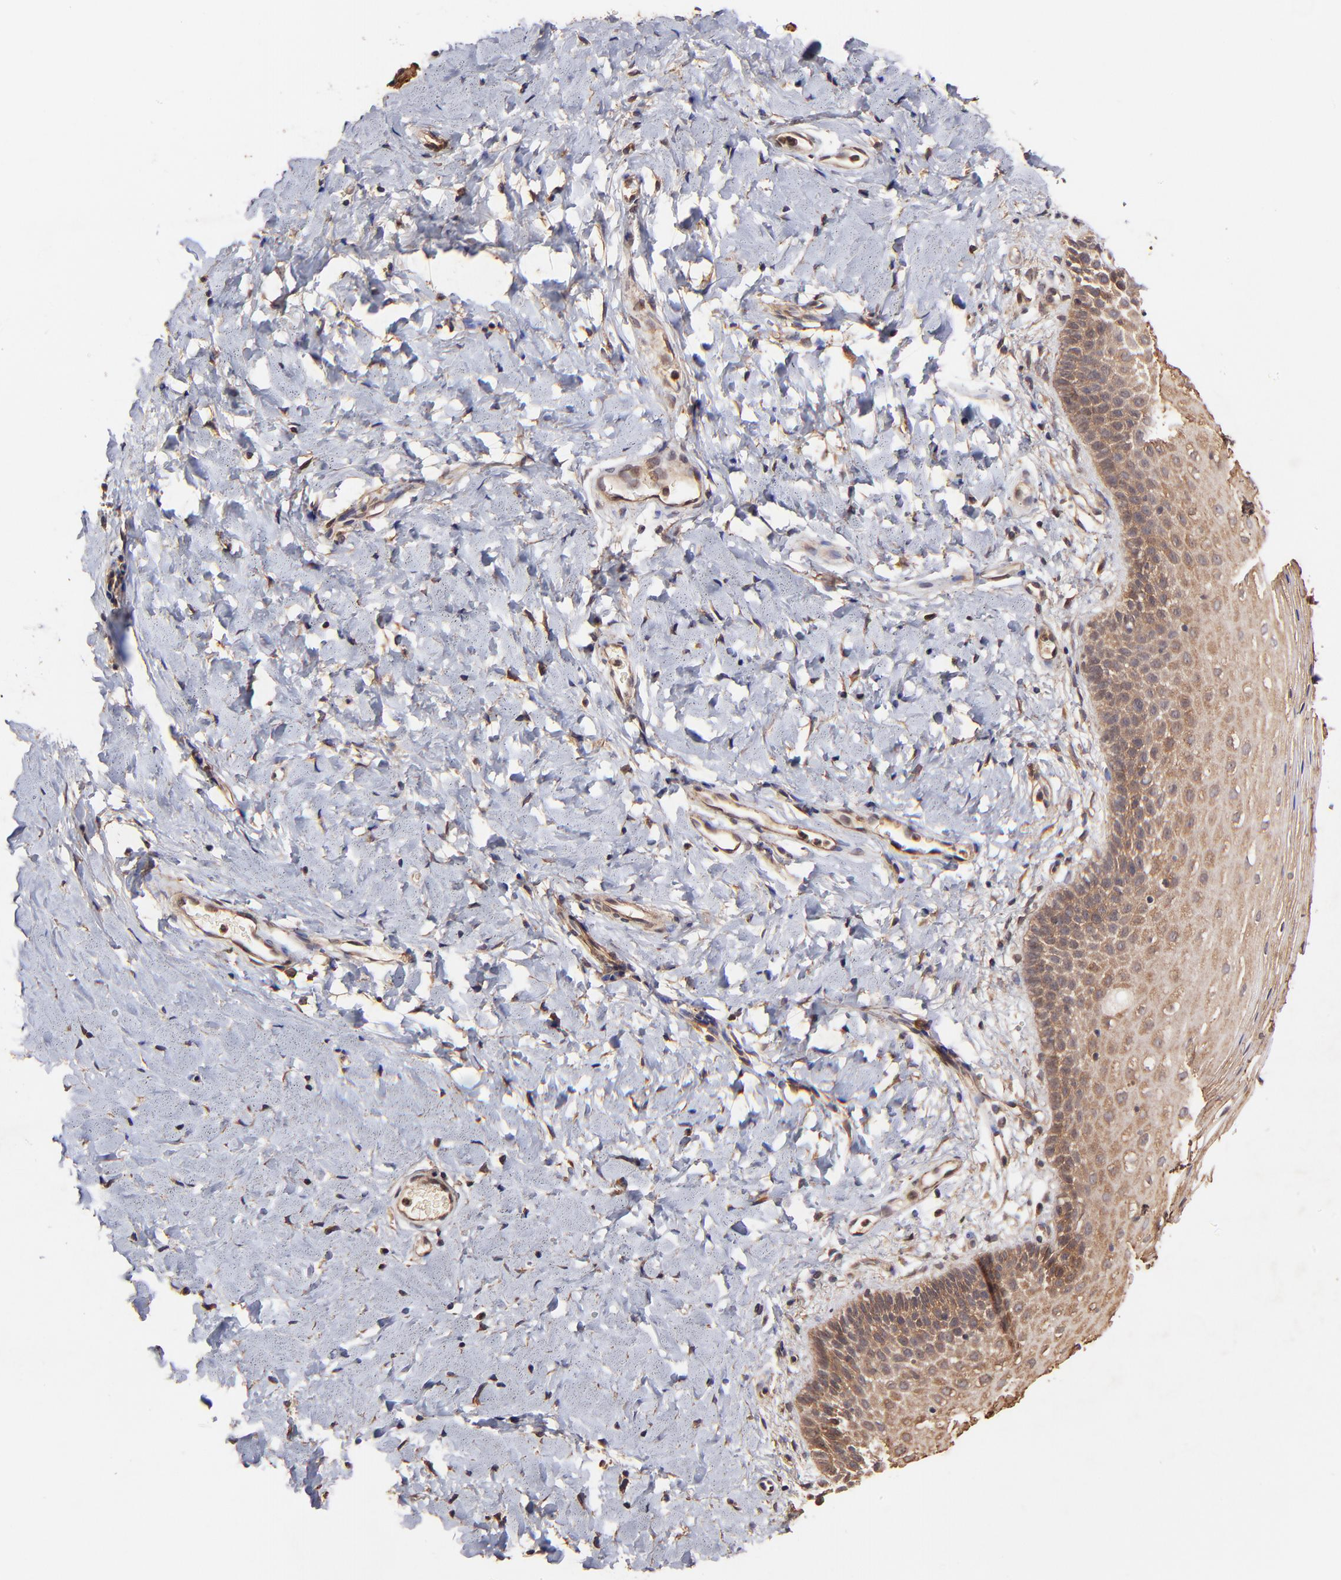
{"staining": {"intensity": "moderate", "quantity": ">75%", "location": "cytoplasmic/membranous"}, "tissue": "vagina", "cell_type": "Squamous epithelial cells", "image_type": "normal", "snomed": [{"axis": "morphology", "description": "Normal tissue, NOS"}, {"axis": "topography", "description": "Vagina"}], "caption": "Immunohistochemistry (IHC) staining of unremarkable vagina, which reveals medium levels of moderate cytoplasmic/membranous expression in about >75% of squamous epithelial cells indicating moderate cytoplasmic/membranous protein positivity. The staining was performed using DAB (3,3'-diaminobenzidine) (brown) for protein detection and nuclei were counterstained in hematoxylin (blue).", "gene": "ITGB1", "patient": {"sex": "female", "age": 55}}